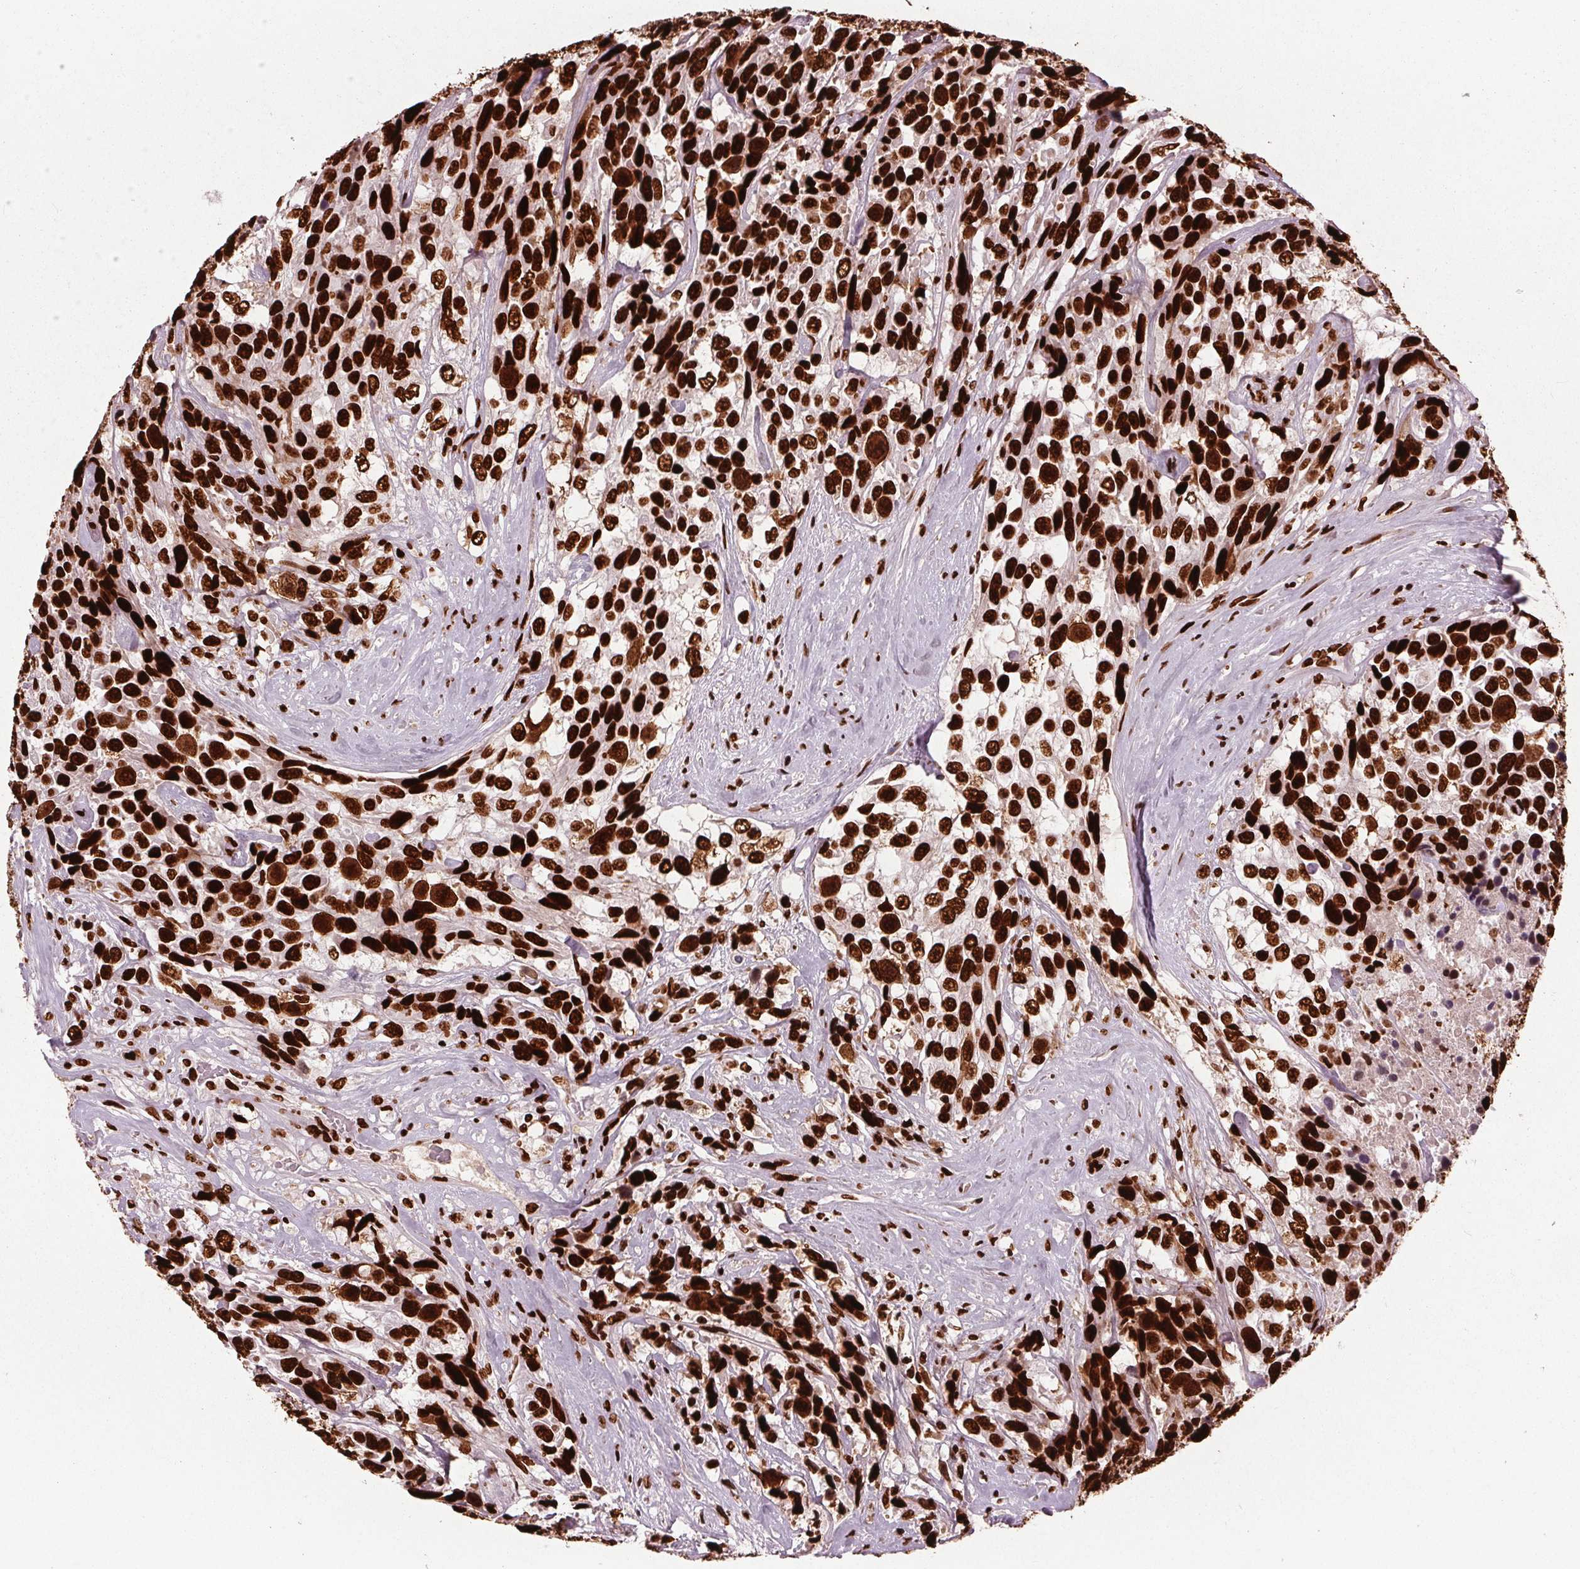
{"staining": {"intensity": "strong", "quantity": ">75%", "location": "nuclear"}, "tissue": "urothelial cancer", "cell_type": "Tumor cells", "image_type": "cancer", "snomed": [{"axis": "morphology", "description": "Urothelial carcinoma, High grade"}, {"axis": "topography", "description": "Urinary bladder"}], "caption": "Human urothelial cancer stained for a protein (brown) demonstrates strong nuclear positive expression in about >75% of tumor cells.", "gene": "BRD4", "patient": {"sex": "female", "age": 70}}